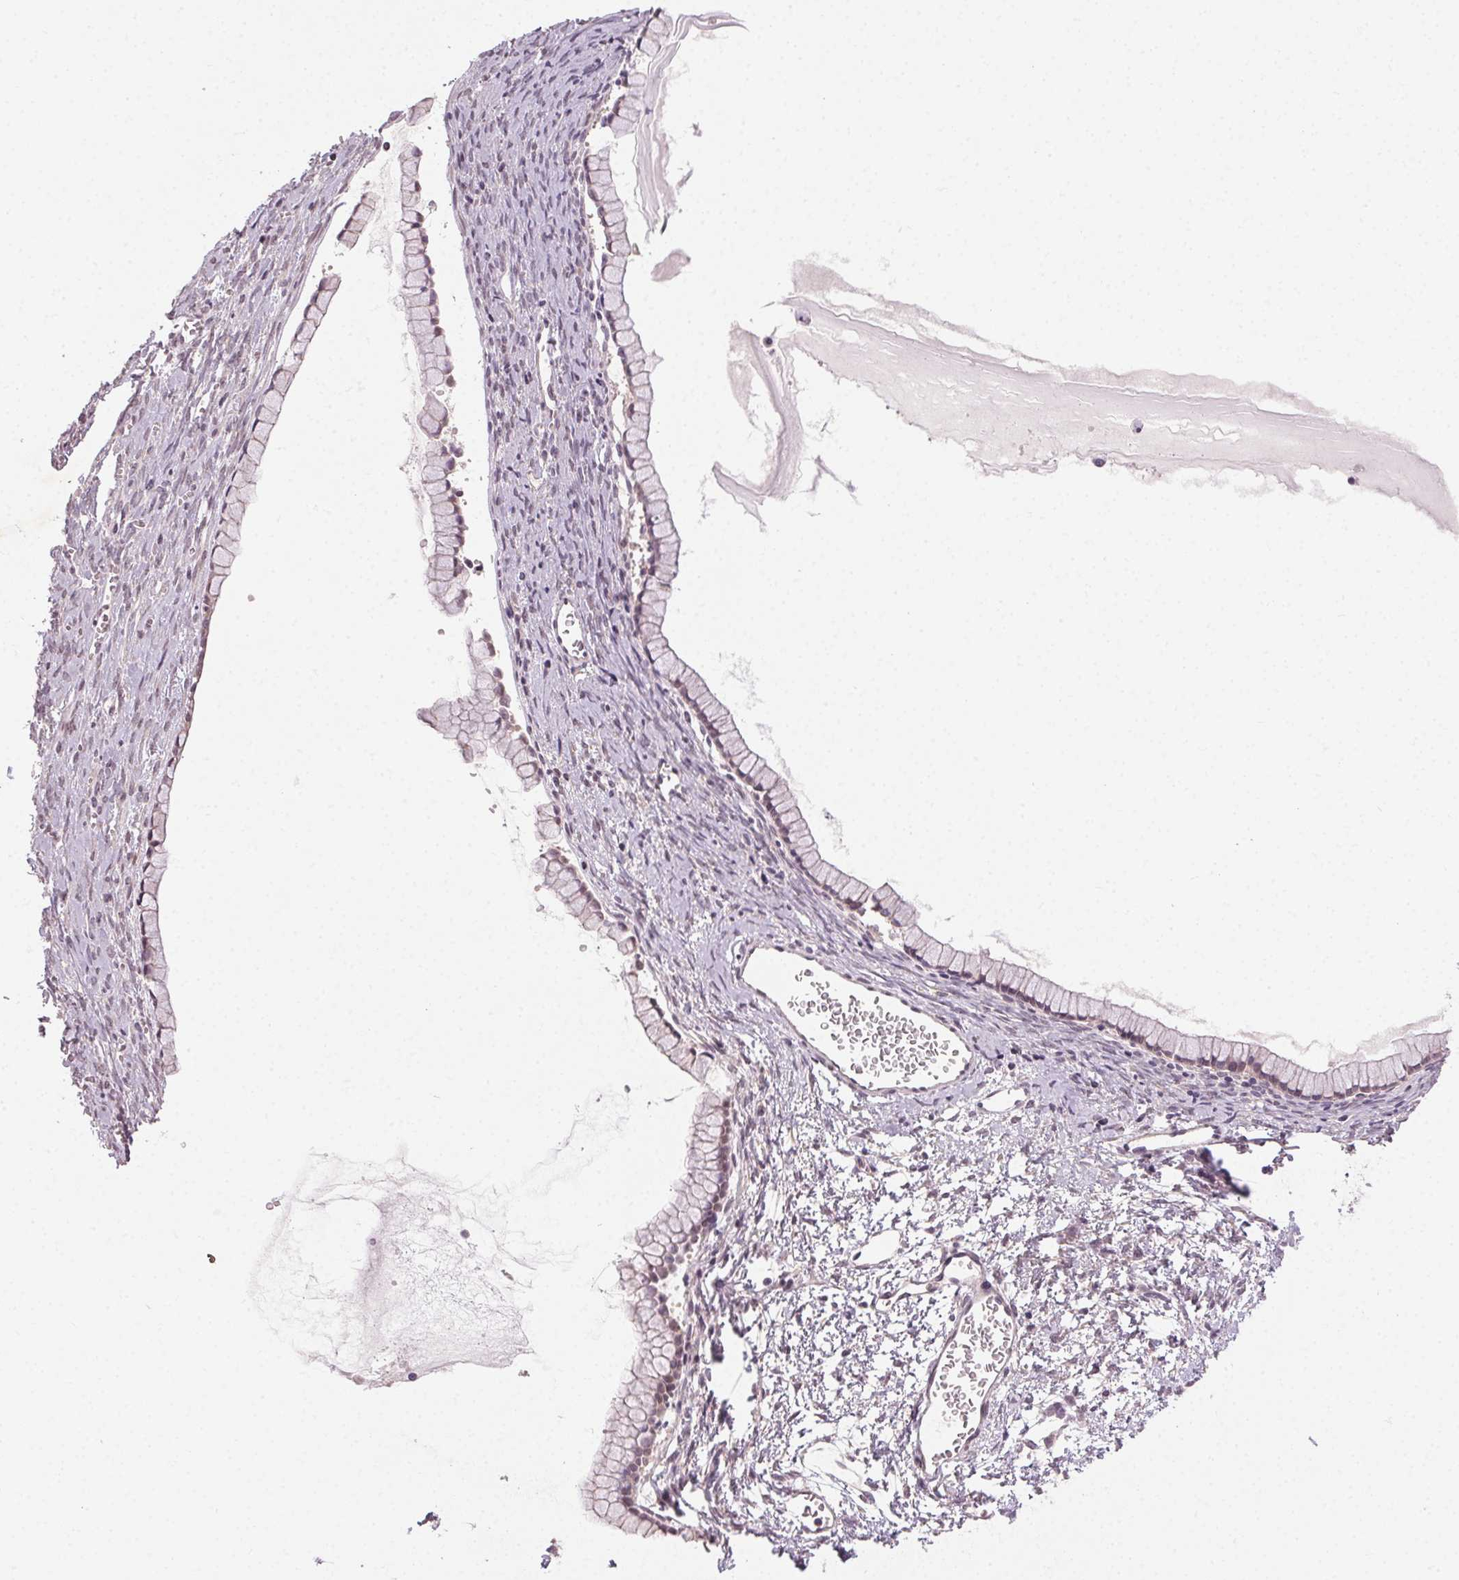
{"staining": {"intensity": "negative", "quantity": "none", "location": "none"}, "tissue": "ovarian cancer", "cell_type": "Tumor cells", "image_type": "cancer", "snomed": [{"axis": "morphology", "description": "Cystadenocarcinoma, mucinous, NOS"}, {"axis": "topography", "description": "Ovary"}], "caption": "DAB (3,3'-diaminobenzidine) immunohistochemical staining of human ovarian mucinous cystadenocarcinoma shows no significant positivity in tumor cells.", "gene": "ATP1B3", "patient": {"sex": "female", "age": 41}}